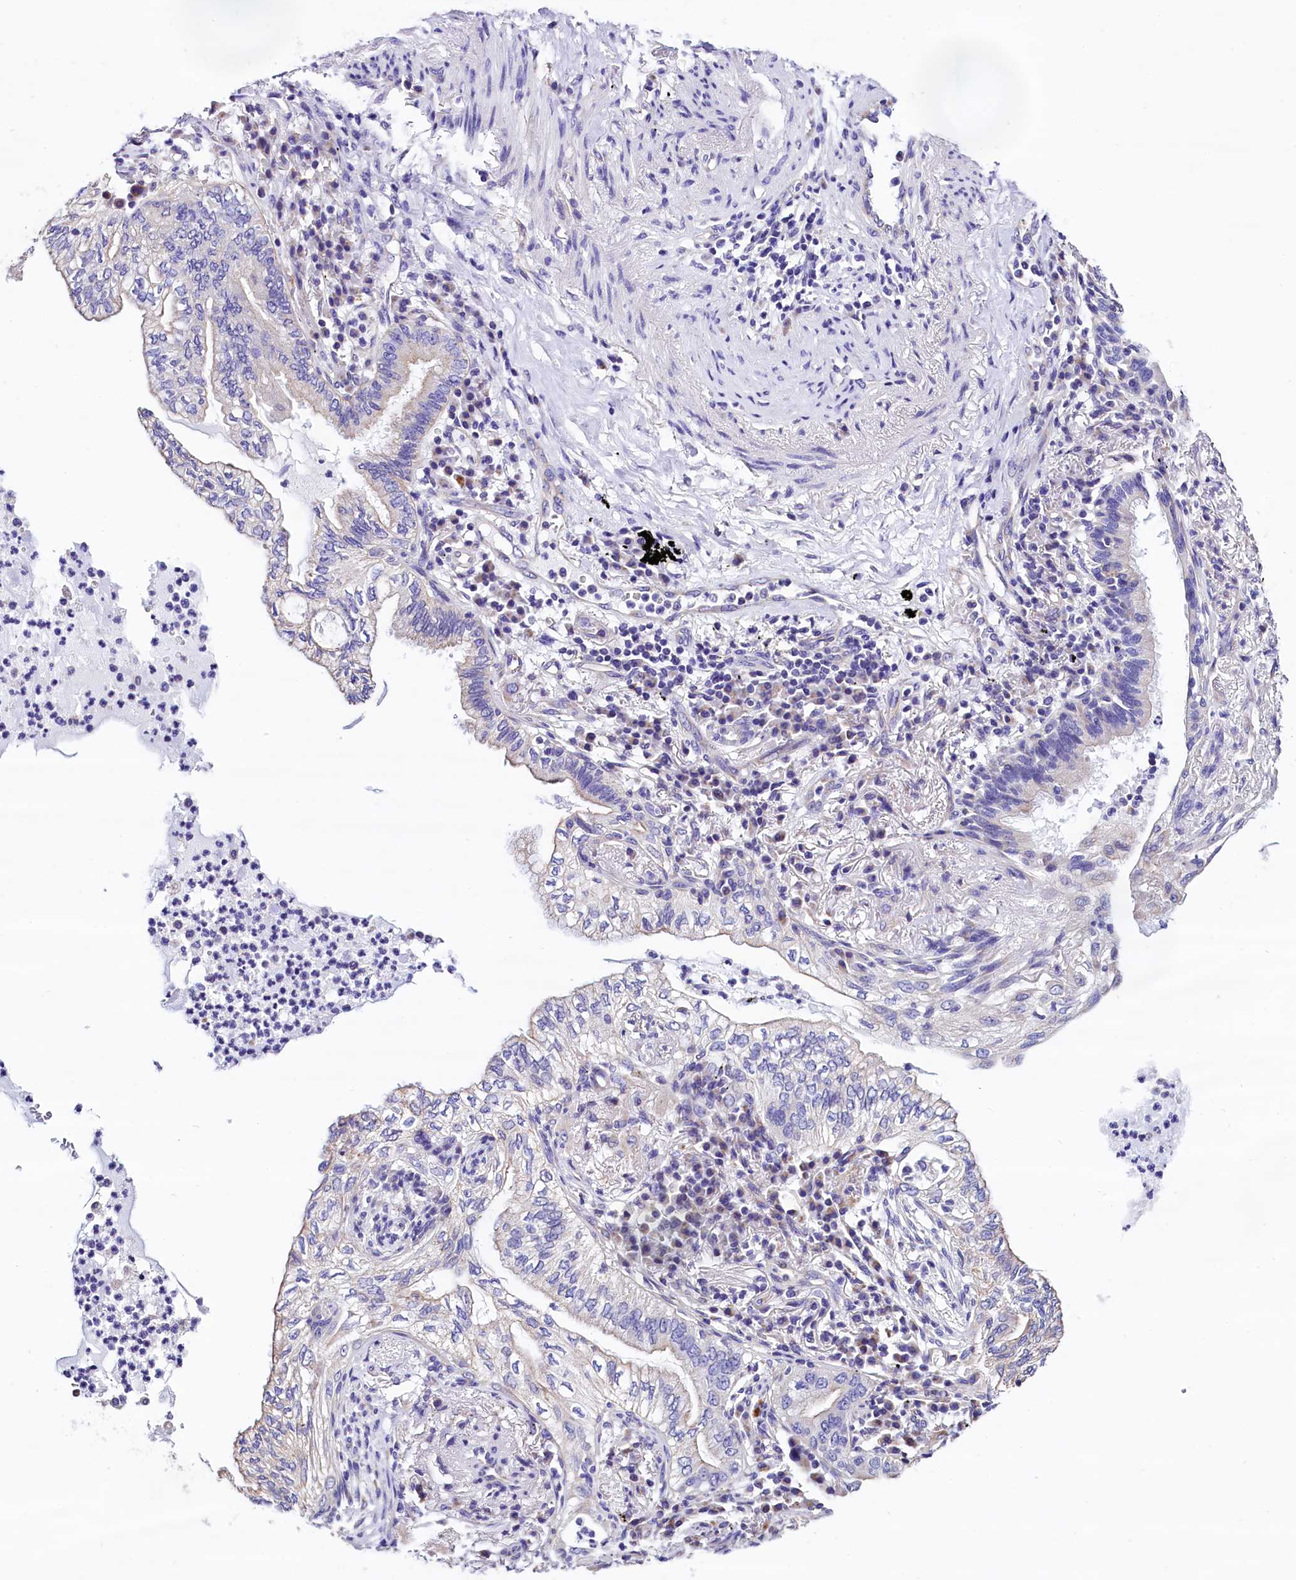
{"staining": {"intensity": "negative", "quantity": "none", "location": "none"}, "tissue": "lung cancer", "cell_type": "Tumor cells", "image_type": "cancer", "snomed": [{"axis": "morphology", "description": "Normal tissue, NOS"}, {"axis": "morphology", "description": "Adenocarcinoma, NOS"}, {"axis": "topography", "description": "Bronchus"}, {"axis": "topography", "description": "Lung"}], "caption": "The image displays no staining of tumor cells in lung cancer.", "gene": "ACAA2", "patient": {"sex": "female", "age": 70}}